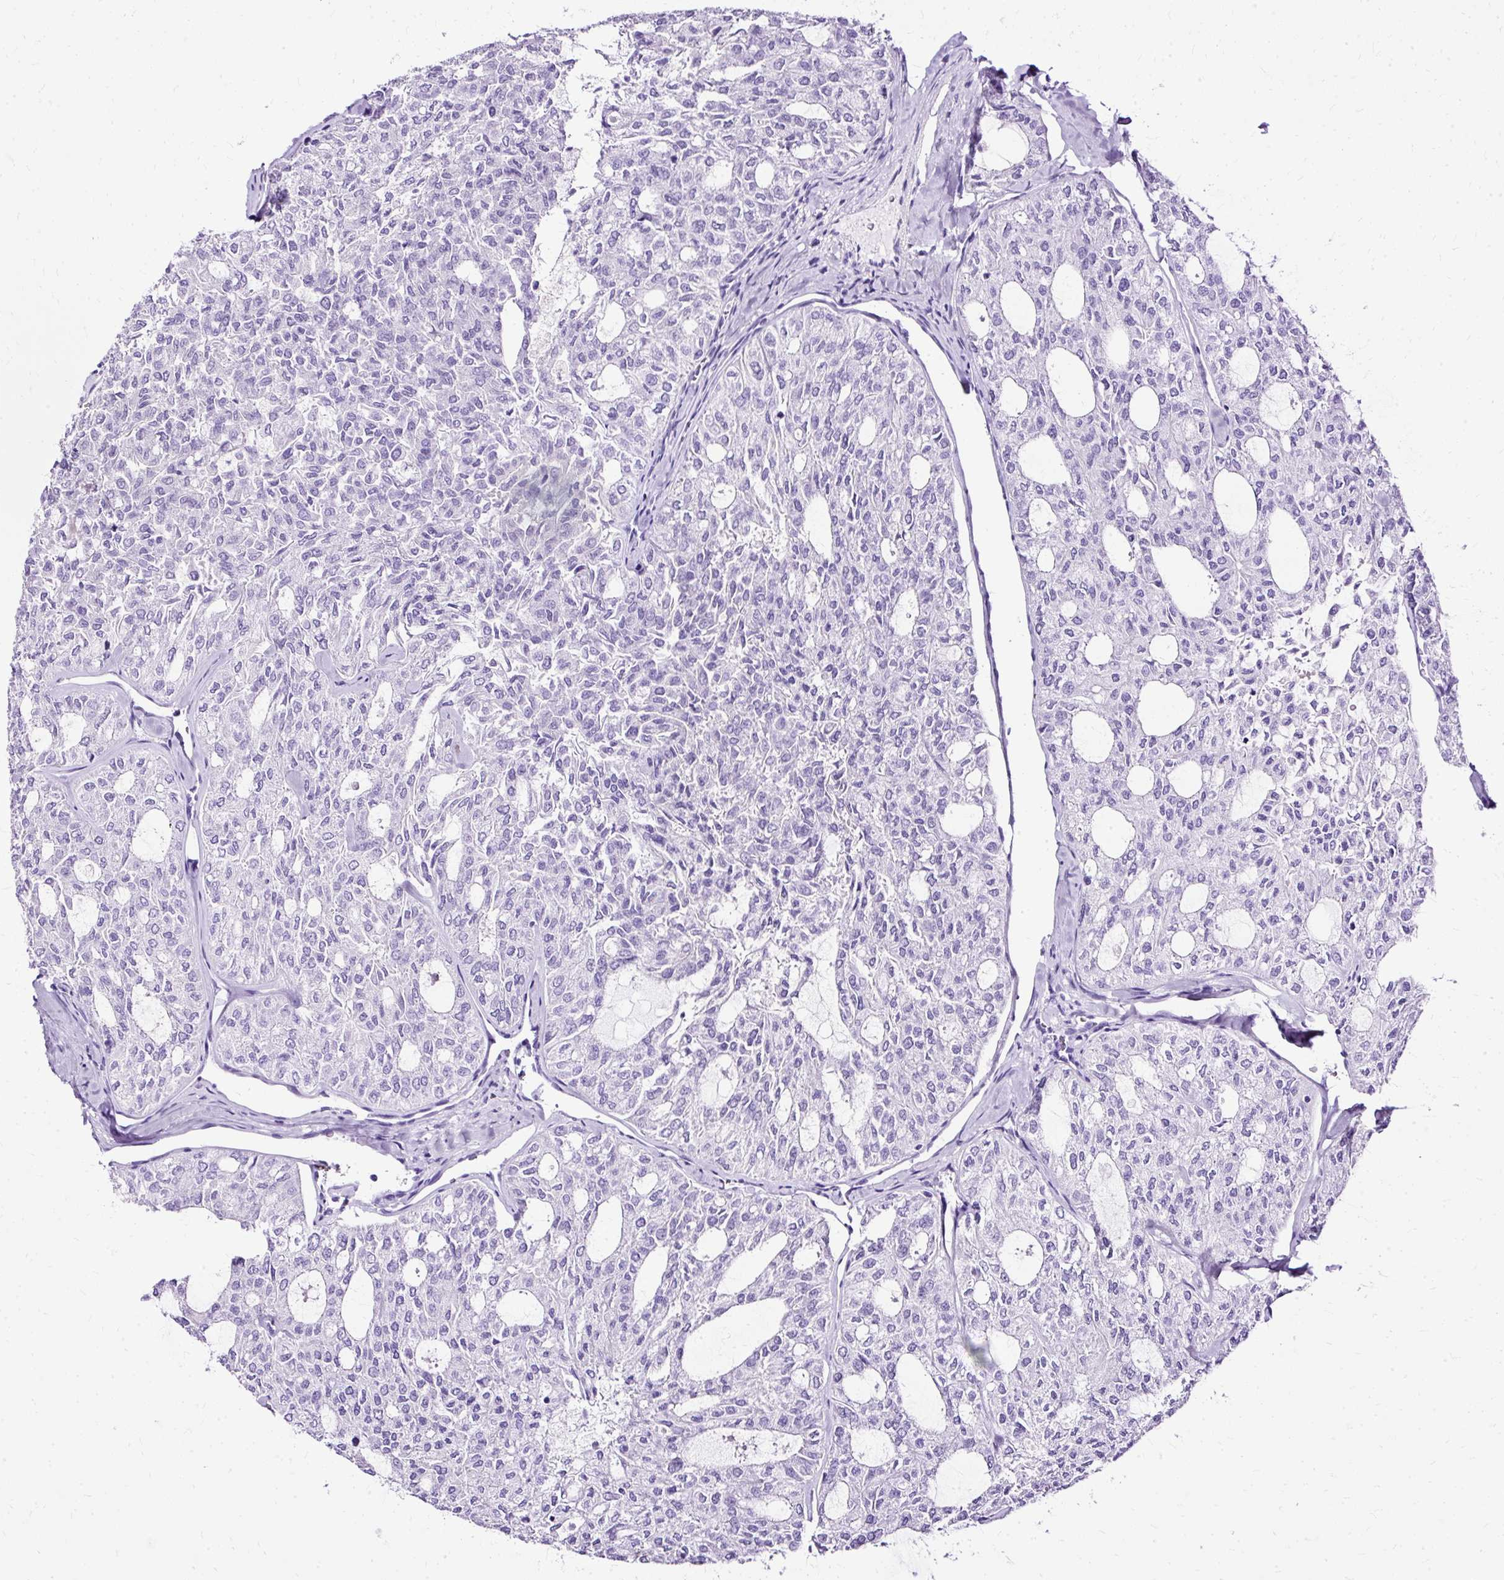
{"staining": {"intensity": "negative", "quantity": "none", "location": "none"}, "tissue": "thyroid cancer", "cell_type": "Tumor cells", "image_type": "cancer", "snomed": [{"axis": "morphology", "description": "Follicular adenoma carcinoma, NOS"}, {"axis": "topography", "description": "Thyroid gland"}], "caption": "Immunohistochemistry (IHC) image of follicular adenoma carcinoma (thyroid) stained for a protein (brown), which demonstrates no staining in tumor cells.", "gene": "SLC8A2", "patient": {"sex": "male", "age": 75}}